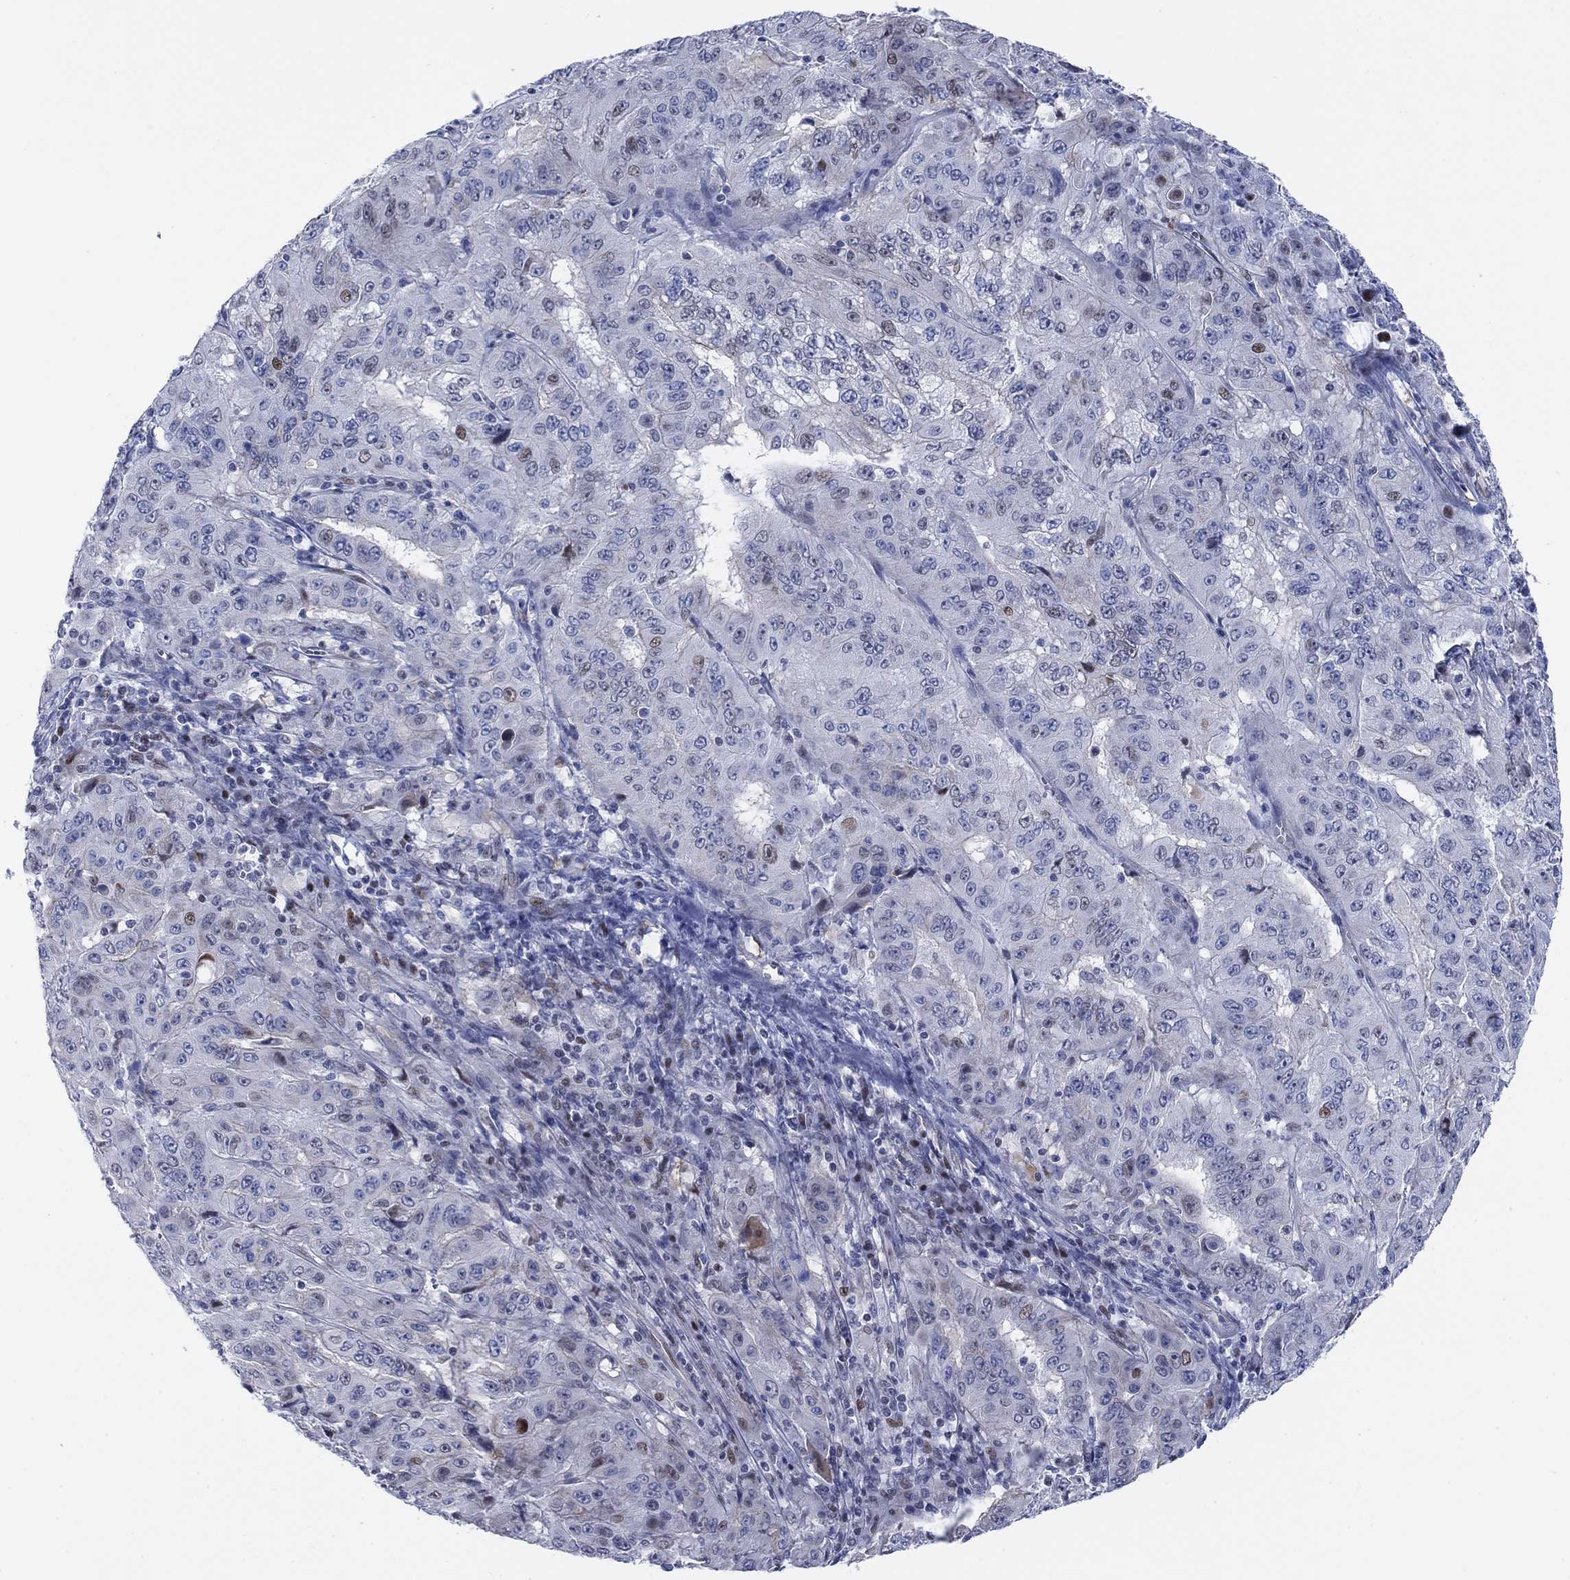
{"staining": {"intensity": "moderate", "quantity": "<25%", "location": "nuclear"}, "tissue": "pancreatic cancer", "cell_type": "Tumor cells", "image_type": "cancer", "snomed": [{"axis": "morphology", "description": "Adenocarcinoma, NOS"}, {"axis": "topography", "description": "Pancreas"}], "caption": "Immunohistochemical staining of human pancreatic cancer demonstrates moderate nuclear protein expression in about <25% of tumor cells.", "gene": "MYO3A", "patient": {"sex": "male", "age": 63}}